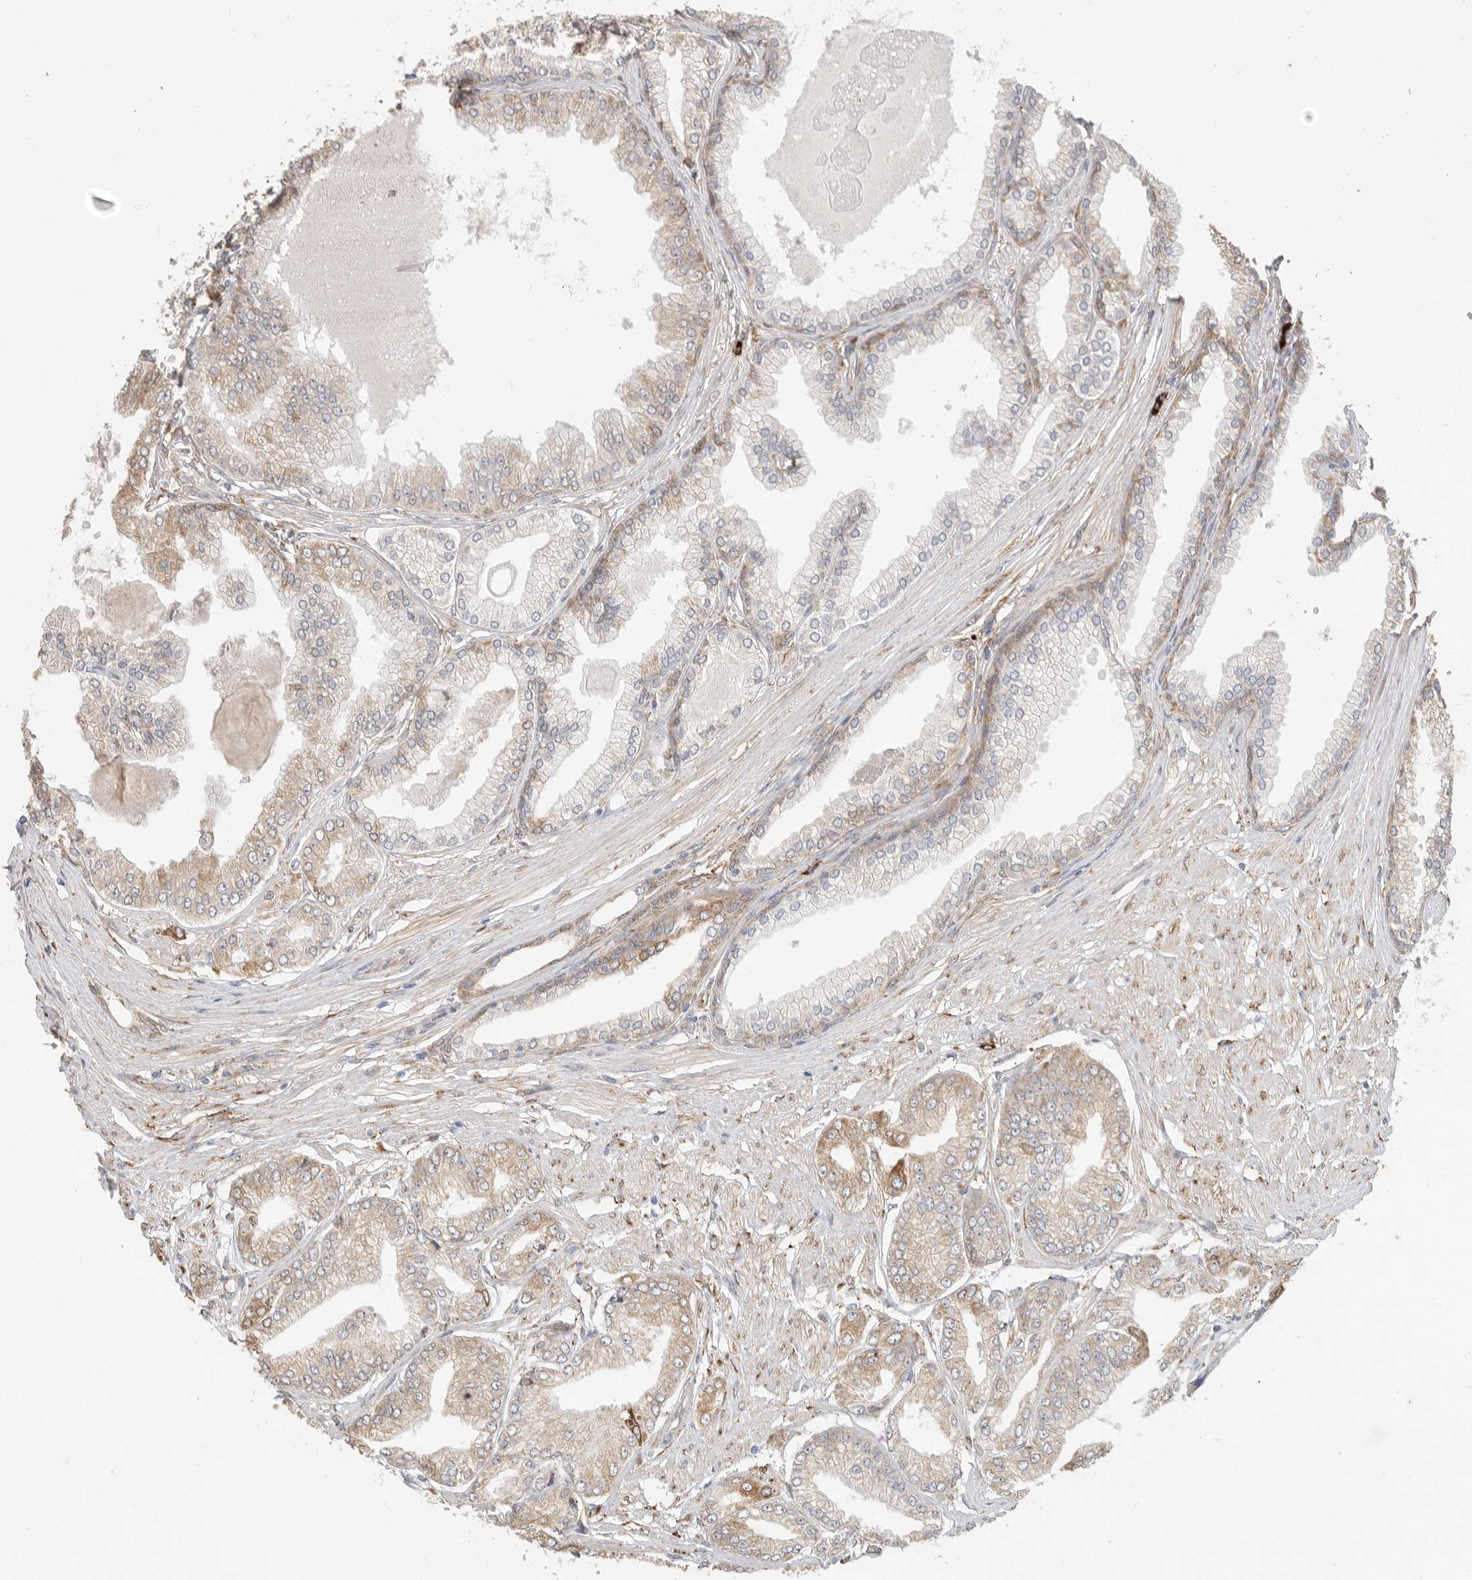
{"staining": {"intensity": "moderate", "quantity": "<25%", "location": "cytoplasmic/membranous"}, "tissue": "prostate cancer", "cell_type": "Tumor cells", "image_type": "cancer", "snomed": [{"axis": "morphology", "description": "Adenocarcinoma, Low grade"}, {"axis": "topography", "description": "Prostate"}], "caption": "About <25% of tumor cells in prostate adenocarcinoma (low-grade) demonstrate moderate cytoplasmic/membranous protein positivity as visualized by brown immunohistochemical staining.", "gene": "BLOC1S5", "patient": {"sex": "male", "age": 52}}